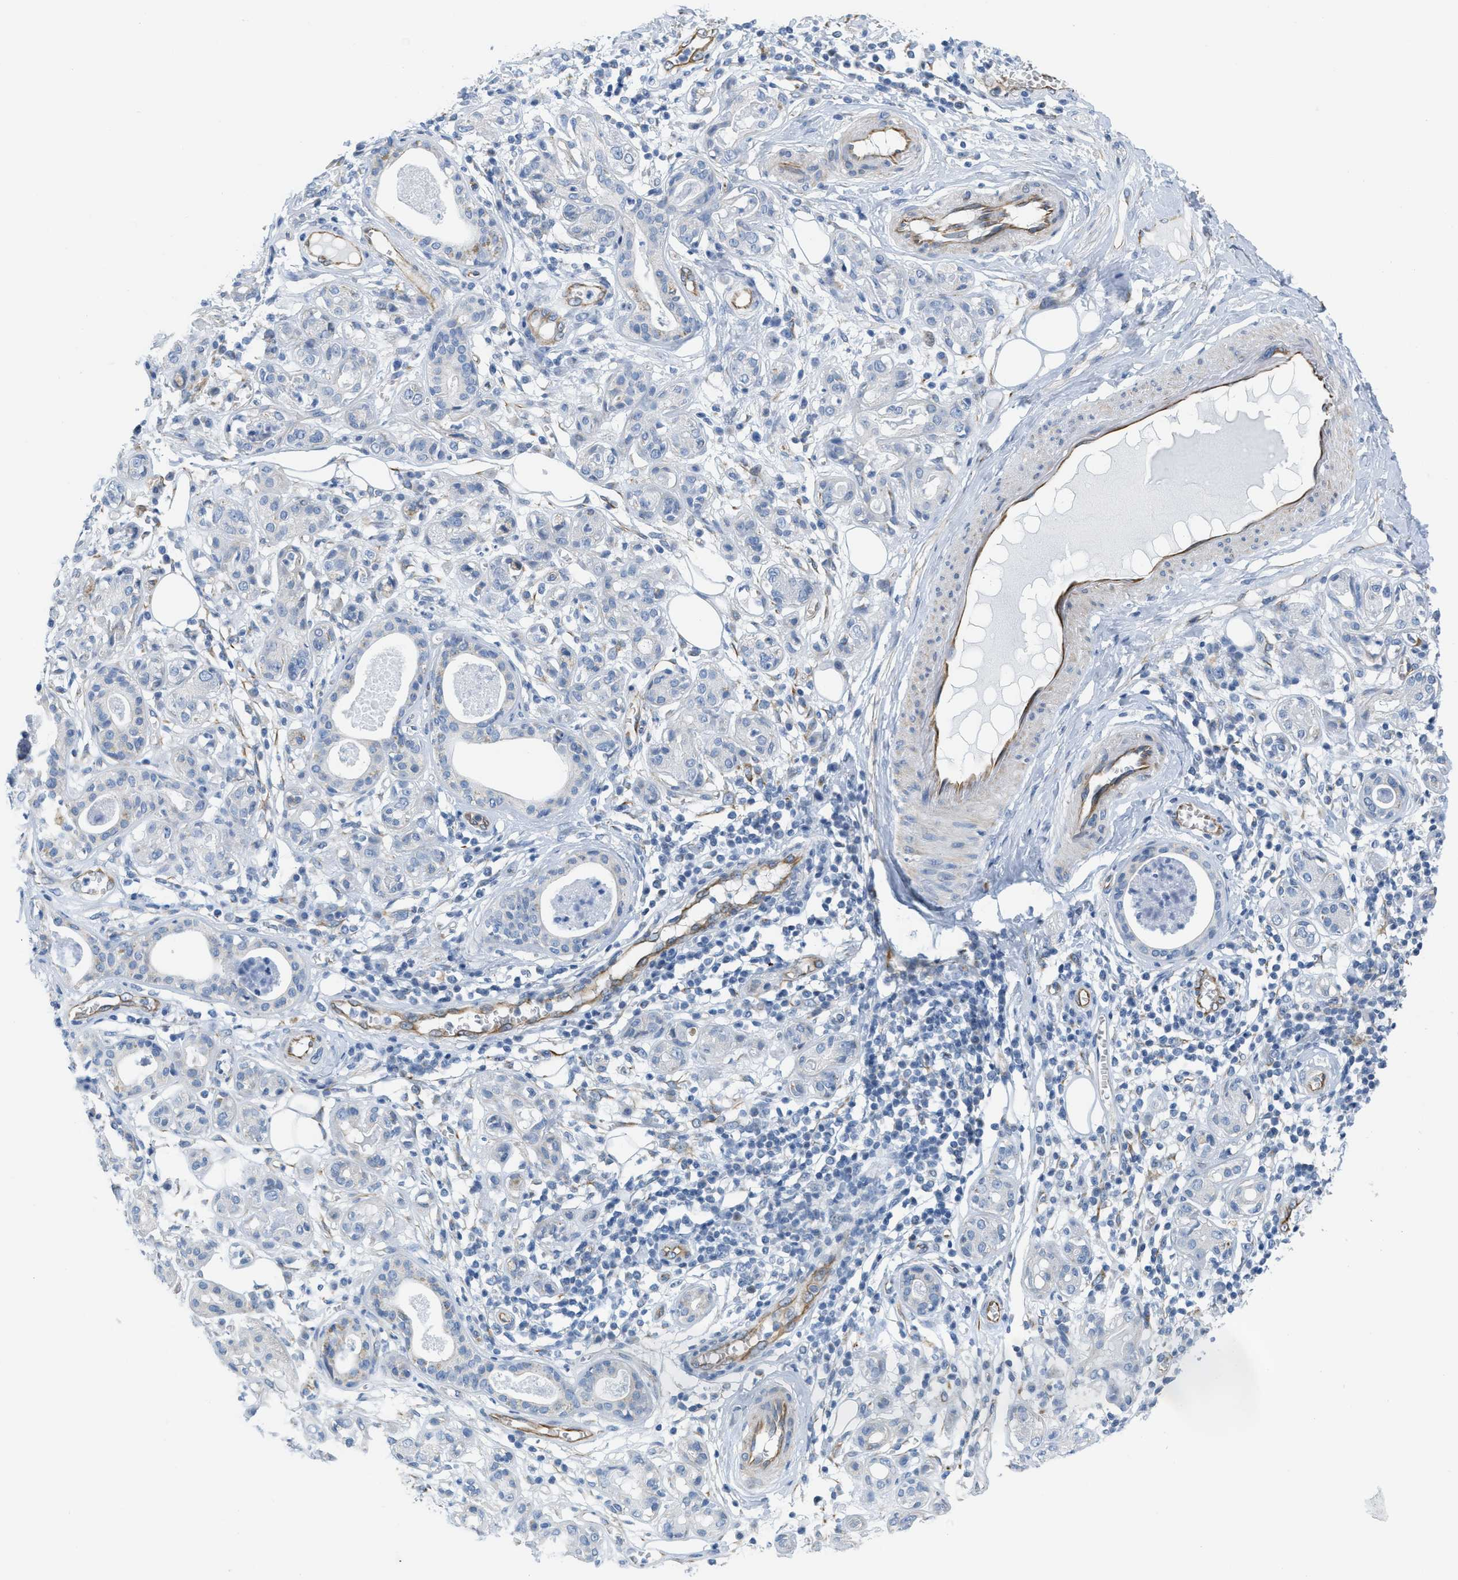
{"staining": {"intensity": "moderate", "quantity": "<25%", "location": "cytoplasmic/membranous"}, "tissue": "adipose tissue", "cell_type": "Adipocytes", "image_type": "normal", "snomed": [{"axis": "morphology", "description": "Normal tissue, NOS"}, {"axis": "morphology", "description": "Inflammation, NOS"}, {"axis": "topography", "description": "Salivary gland"}, {"axis": "topography", "description": "Peripheral nerve tissue"}], "caption": "Immunohistochemistry of normal adipose tissue shows low levels of moderate cytoplasmic/membranous expression in approximately <25% of adipocytes.", "gene": "SLC12A1", "patient": {"sex": "female", "age": 75}}